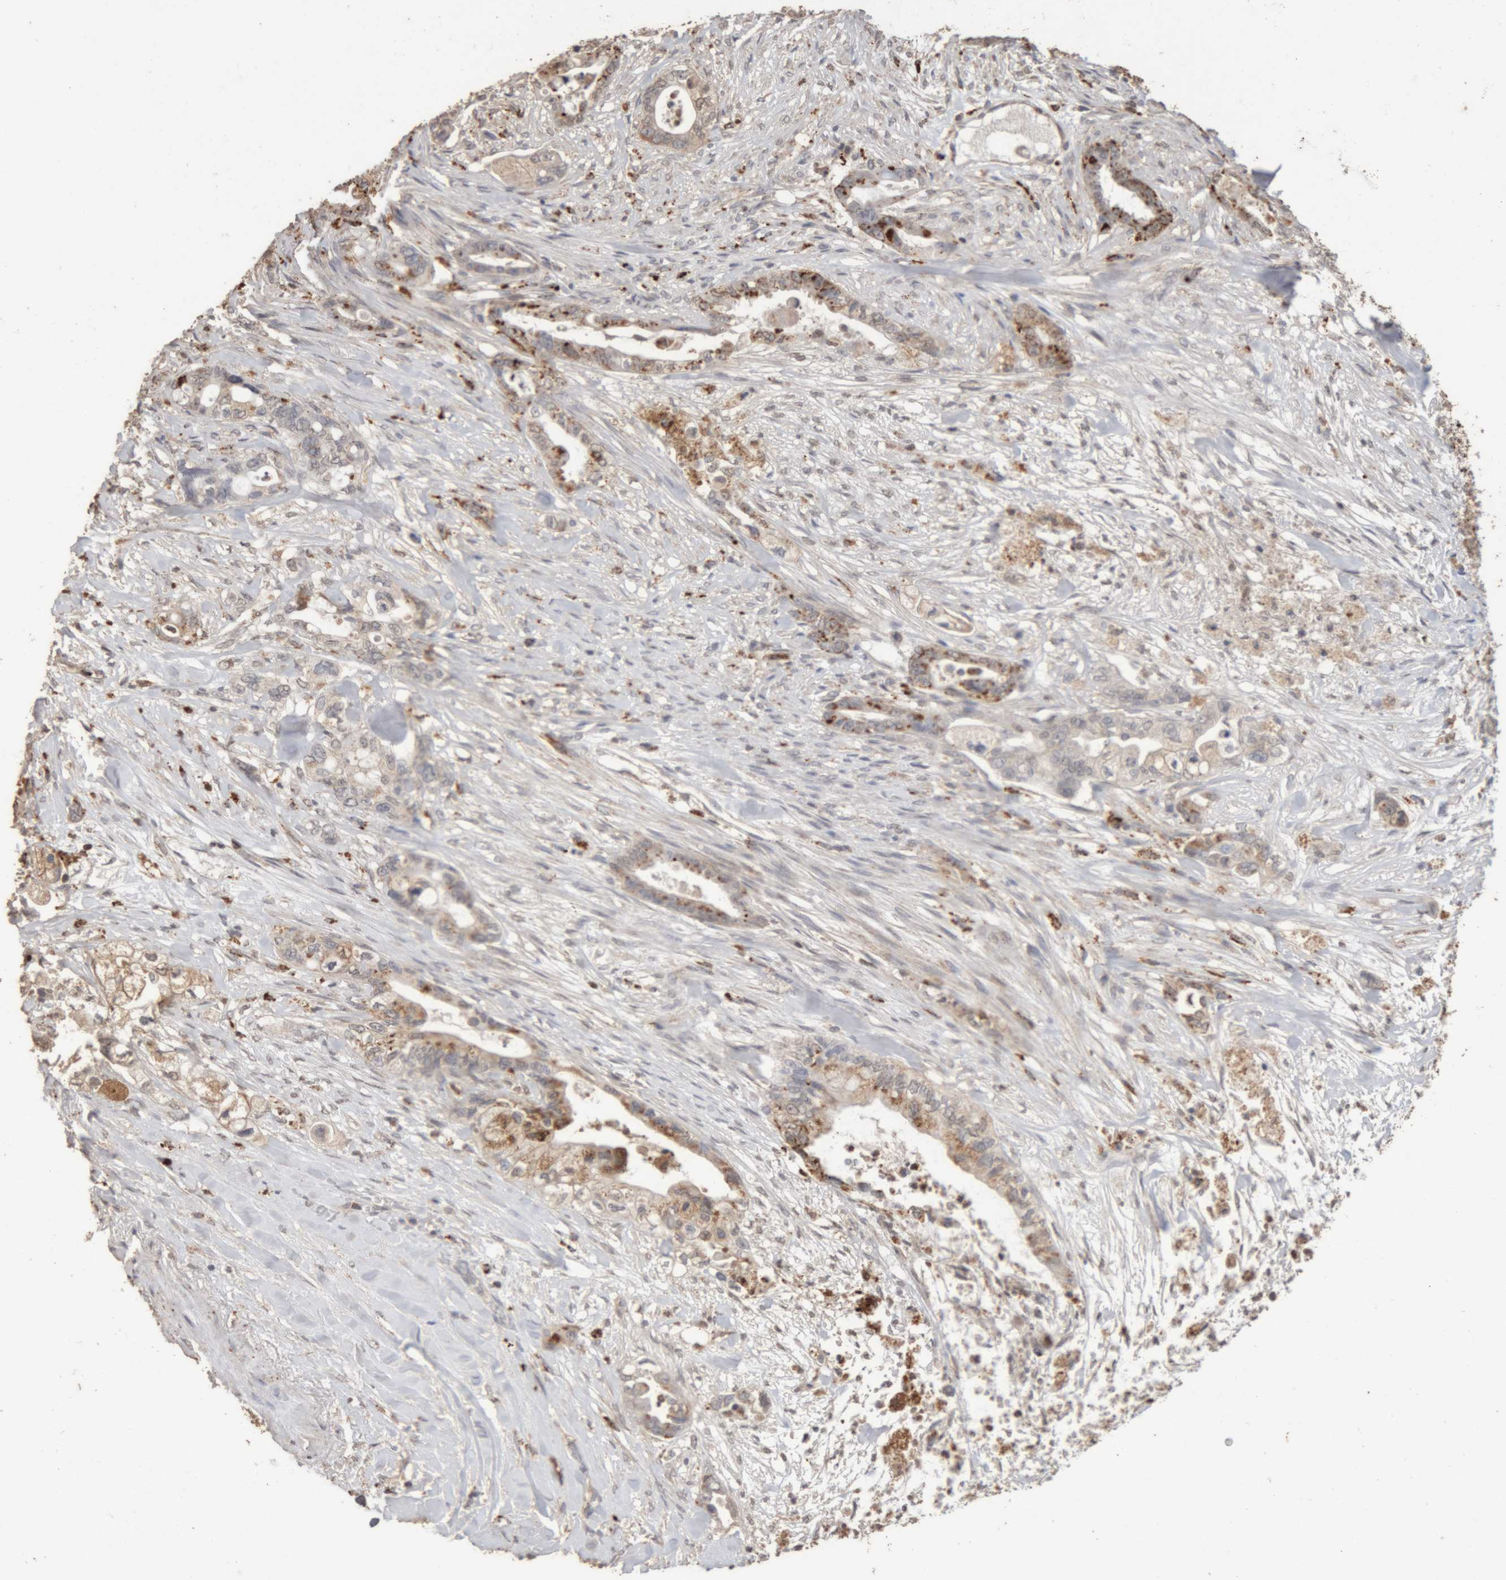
{"staining": {"intensity": "moderate", "quantity": ">75%", "location": "cytoplasmic/membranous"}, "tissue": "pancreatic cancer", "cell_type": "Tumor cells", "image_type": "cancer", "snomed": [{"axis": "morphology", "description": "Adenocarcinoma, NOS"}, {"axis": "topography", "description": "Pancreas"}], "caption": "A medium amount of moderate cytoplasmic/membranous staining is appreciated in approximately >75% of tumor cells in adenocarcinoma (pancreatic) tissue. The protein of interest is stained brown, and the nuclei are stained in blue (DAB IHC with brightfield microscopy, high magnification).", "gene": "ARSA", "patient": {"sex": "male", "age": 70}}